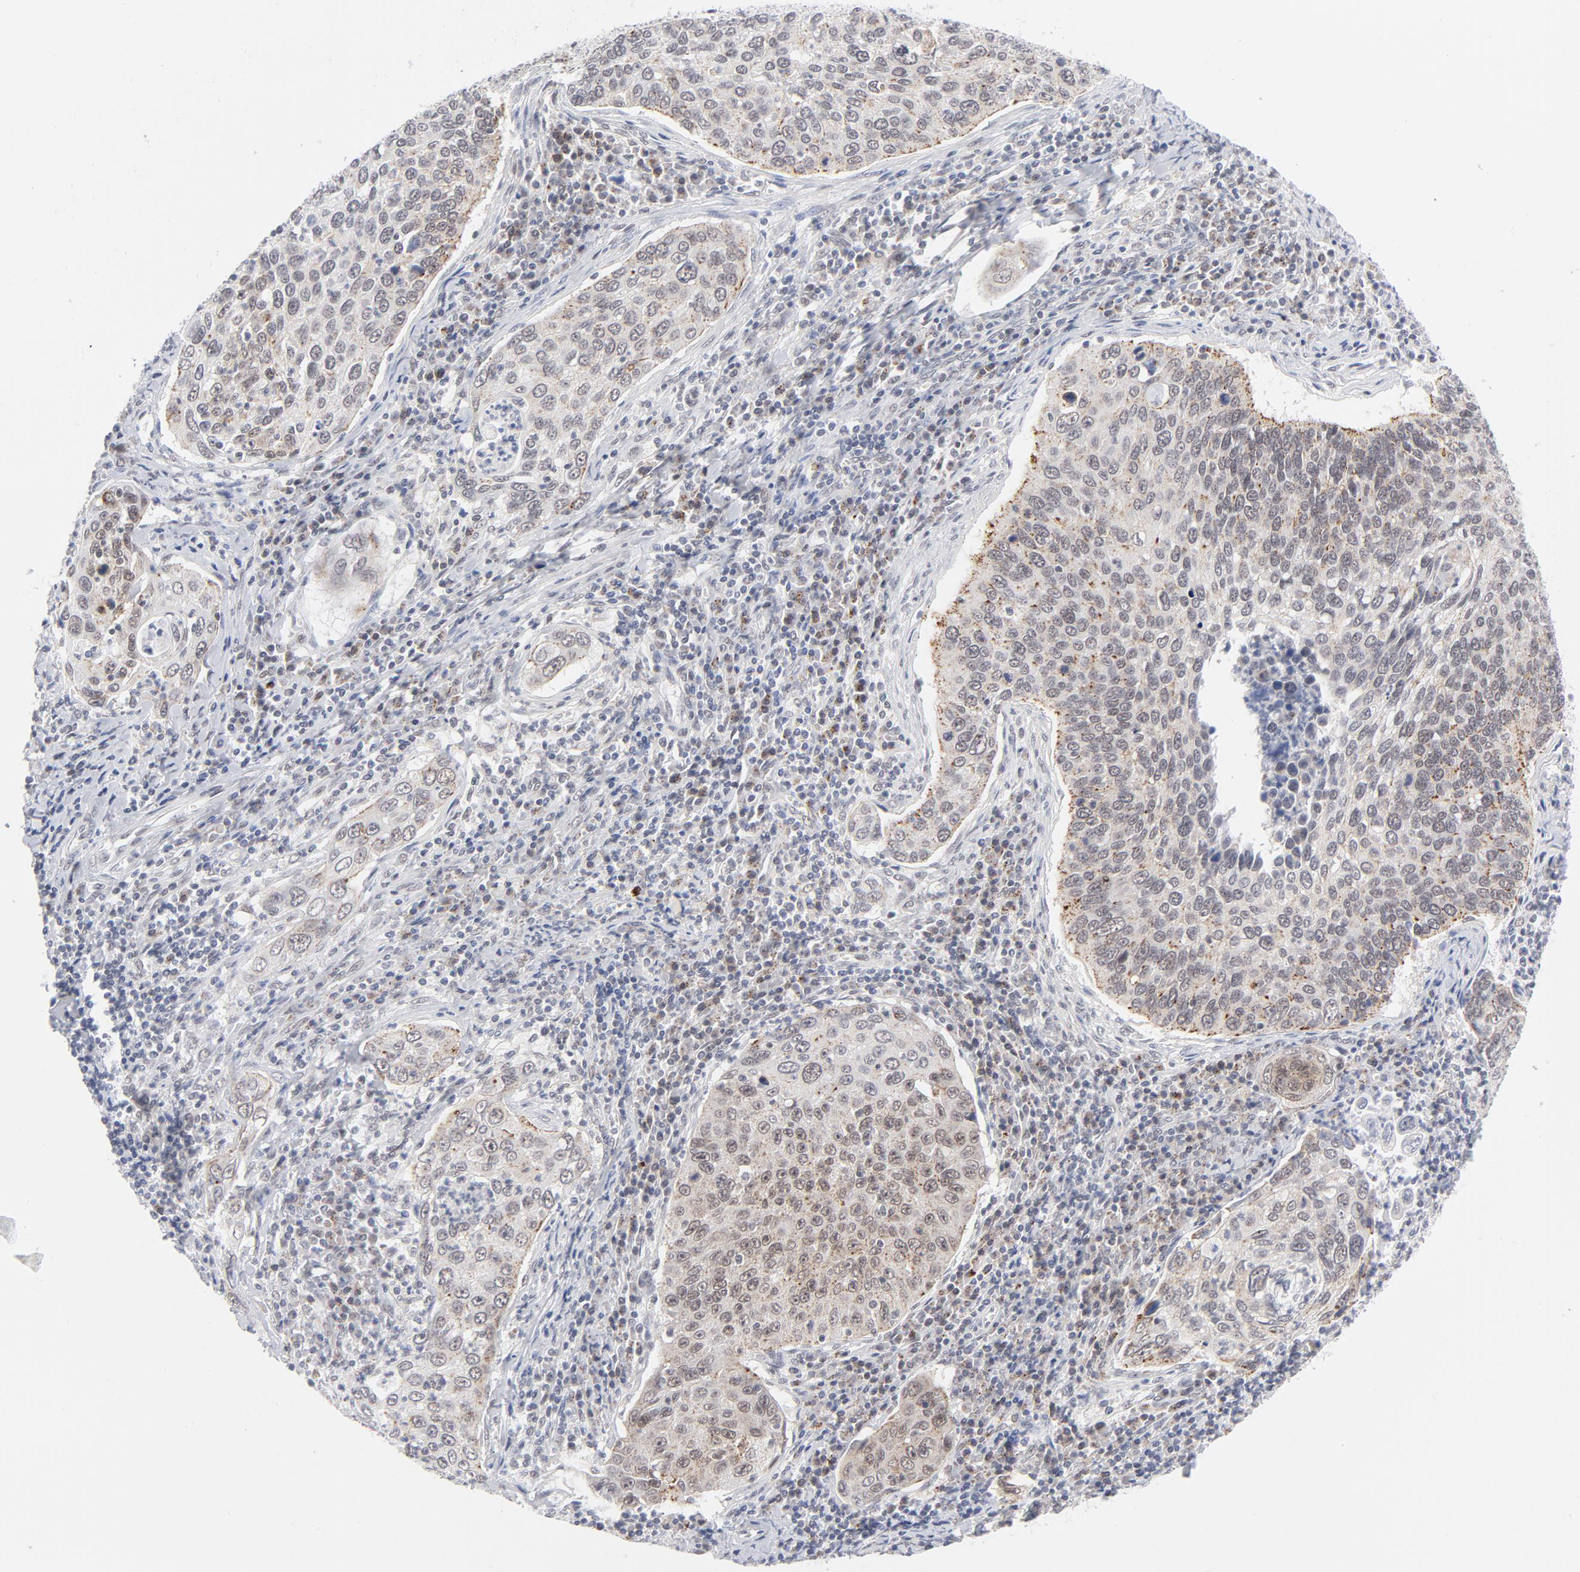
{"staining": {"intensity": "weak", "quantity": "25%-75%", "location": "cytoplasmic/membranous,nuclear"}, "tissue": "cervical cancer", "cell_type": "Tumor cells", "image_type": "cancer", "snomed": [{"axis": "morphology", "description": "Squamous cell carcinoma, NOS"}, {"axis": "topography", "description": "Cervix"}], "caption": "Weak cytoplasmic/membranous and nuclear protein expression is seen in about 25%-75% of tumor cells in cervical squamous cell carcinoma.", "gene": "BAP1", "patient": {"sex": "female", "age": 53}}